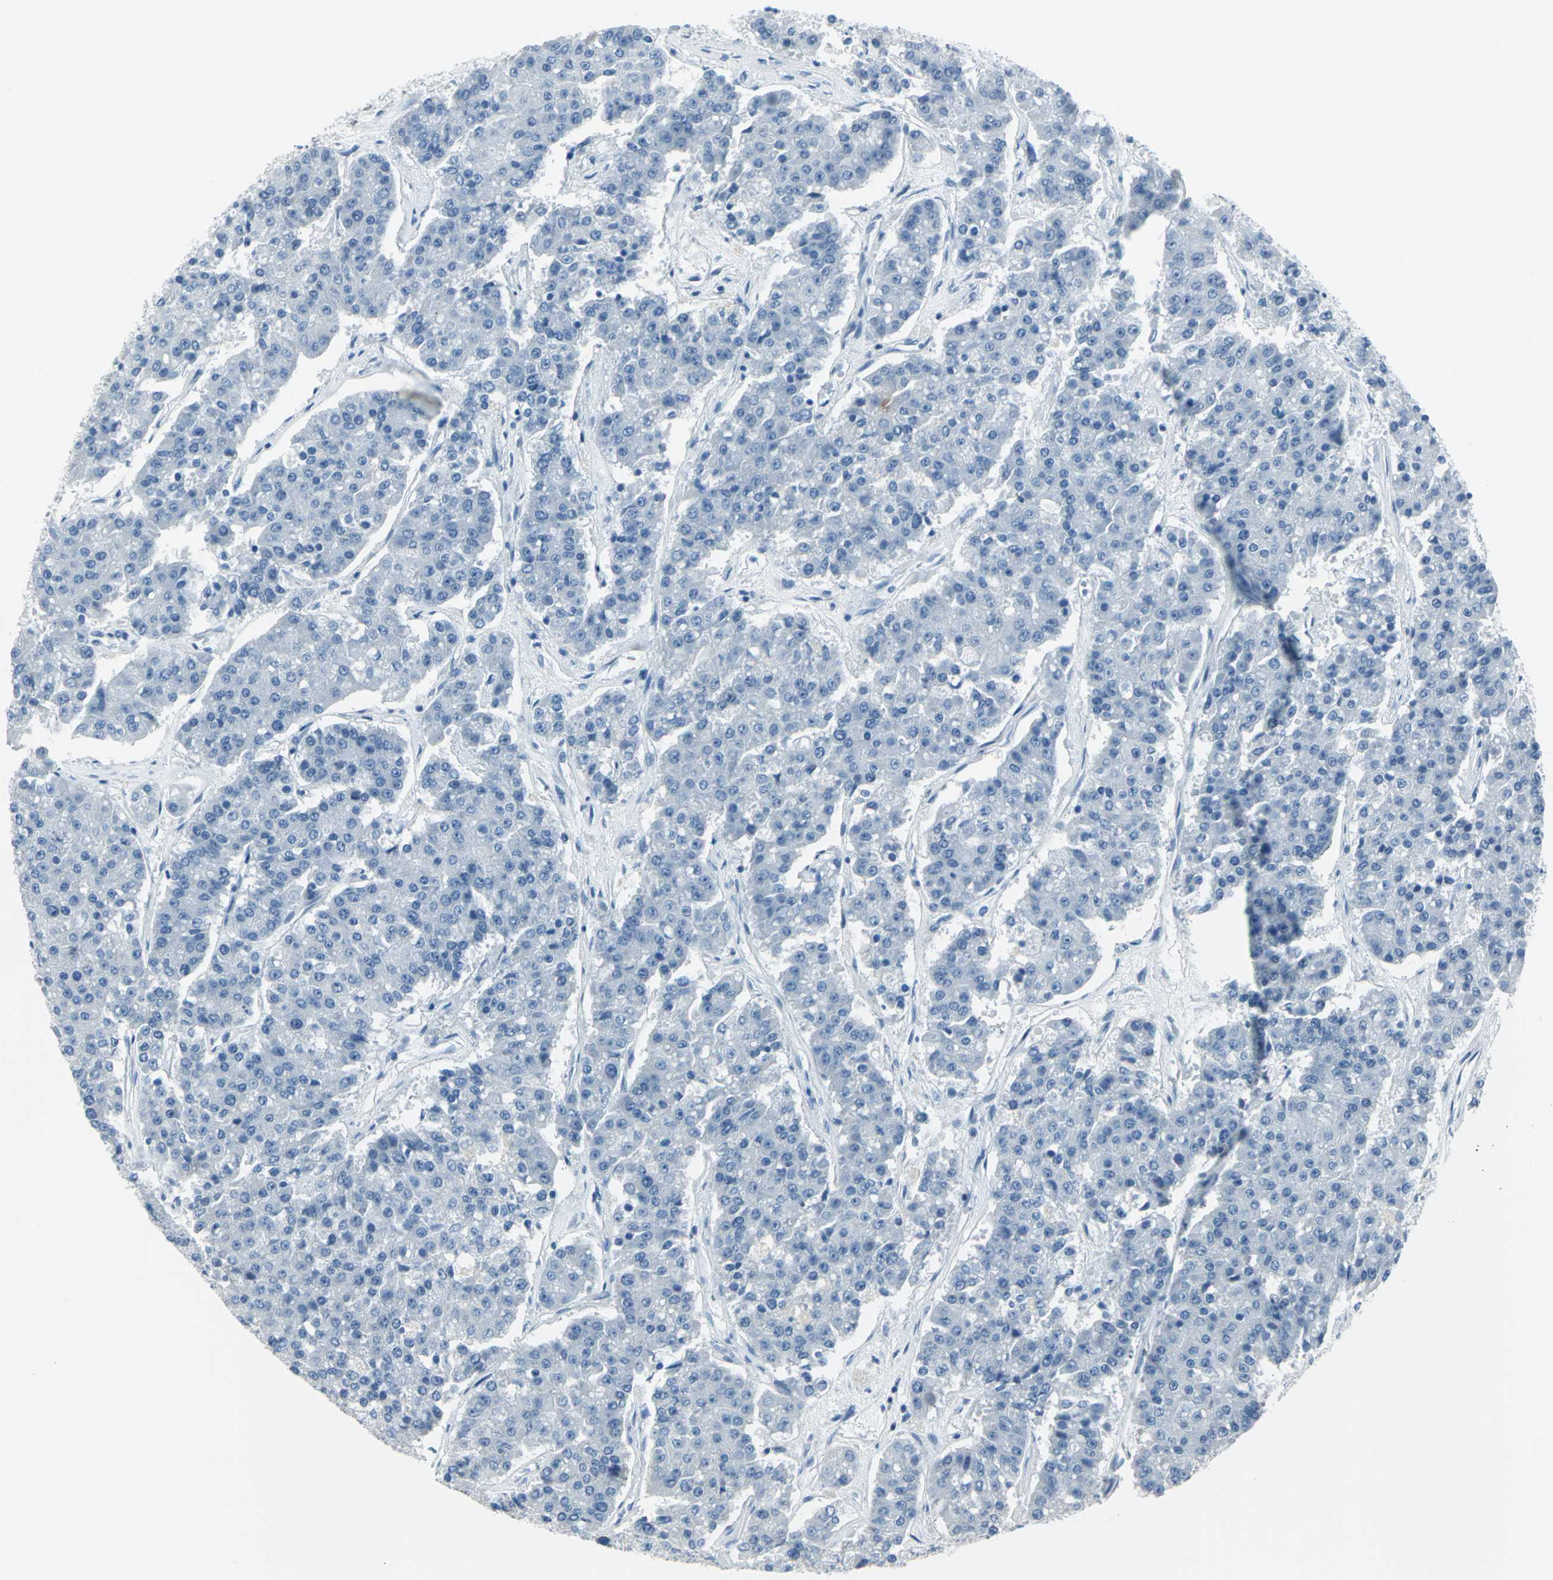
{"staining": {"intensity": "negative", "quantity": "none", "location": "none"}, "tissue": "pancreatic cancer", "cell_type": "Tumor cells", "image_type": "cancer", "snomed": [{"axis": "morphology", "description": "Adenocarcinoma, NOS"}, {"axis": "topography", "description": "Pancreas"}], "caption": "Pancreatic cancer was stained to show a protein in brown. There is no significant positivity in tumor cells.", "gene": "DNAI2", "patient": {"sex": "male", "age": 50}}